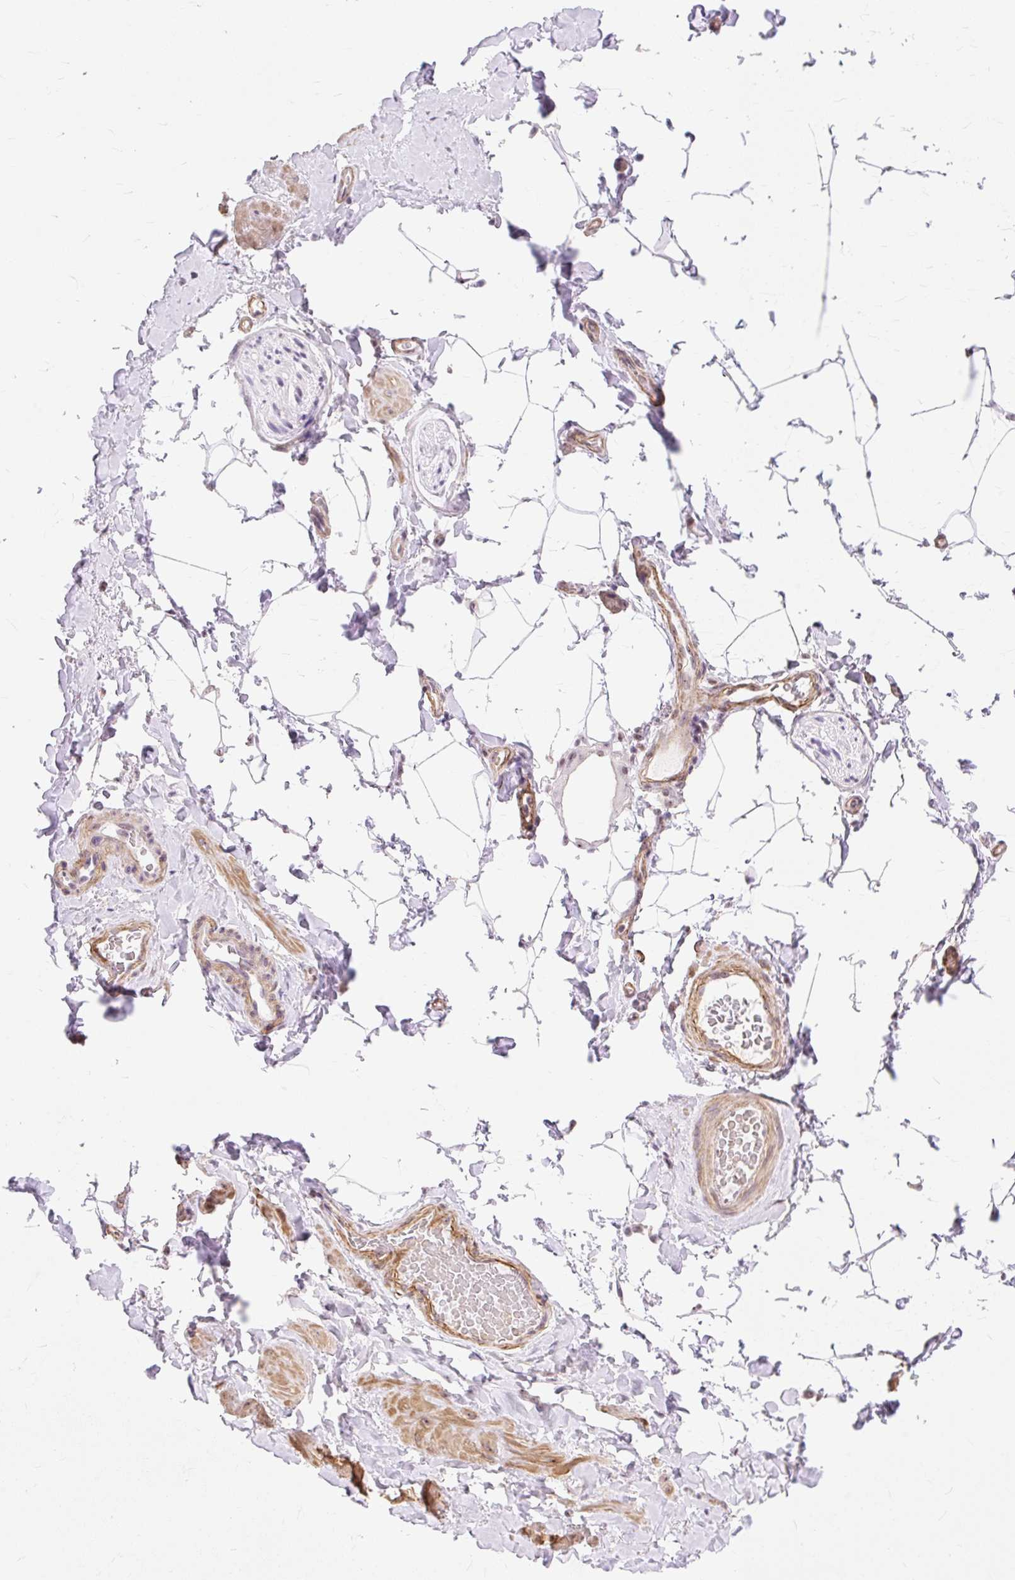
{"staining": {"intensity": "negative", "quantity": "none", "location": "none"}, "tissue": "adipose tissue", "cell_type": "Adipocytes", "image_type": "normal", "snomed": [{"axis": "morphology", "description": "Normal tissue, NOS"}, {"axis": "topography", "description": "Vascular tissue"}, {"axis": "topography", "description": "Peripheral nerve tissue"}], "caption": "DAB immunohistochemical staining of normal adipose tissue exhibits no significant positivity in adipocytes. (Immunohistochemistry, brightfield microscopy, high magnification).", "gene": "OBP2A", "patient": {"sex": "male", "age": 41}}